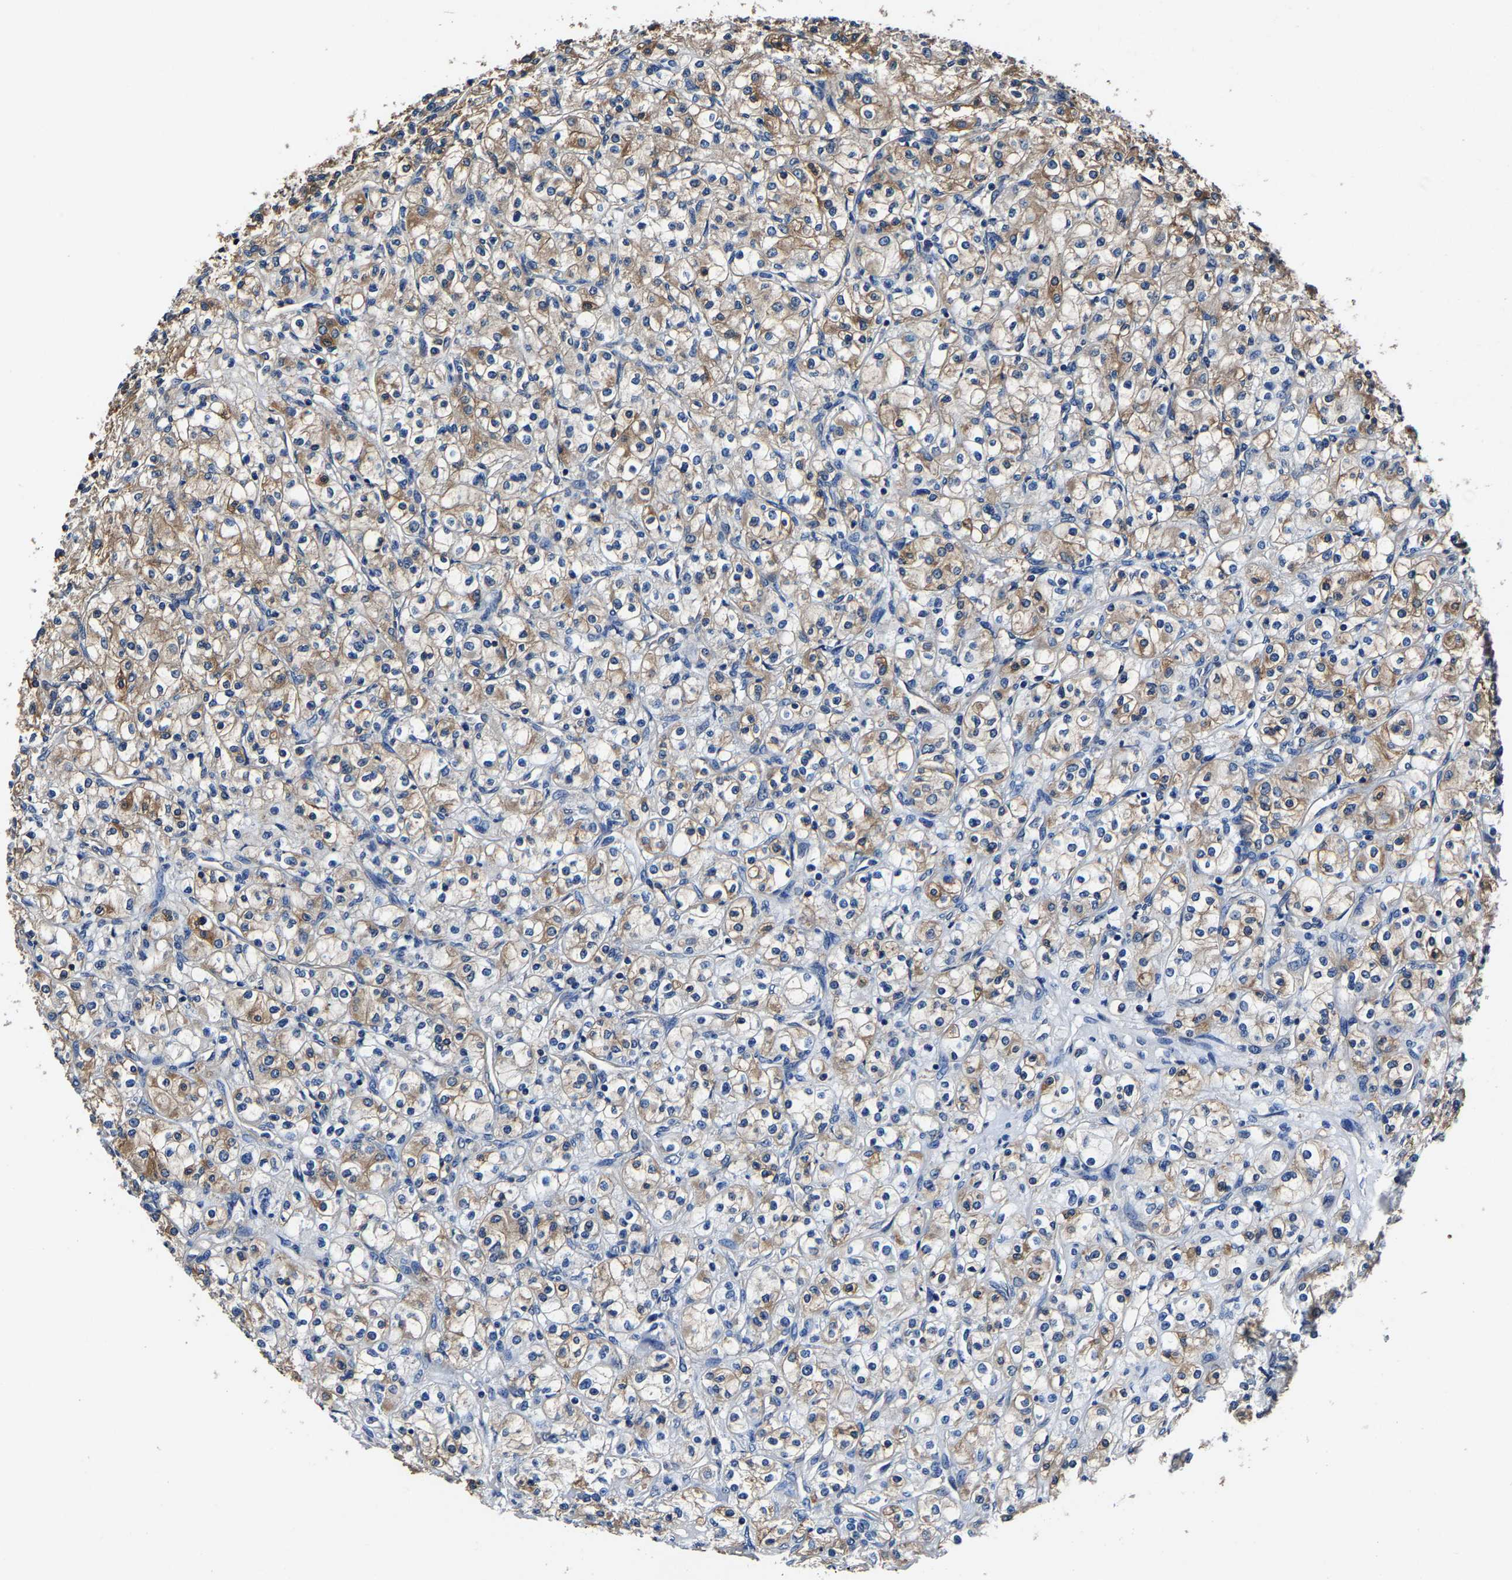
{"staining": {"intensity": "moderate", "quantity": ">75%", "location": "cytoplasmic/membranous"}, "tissue": "renal cancer", "cell_type": "Tumor cells", "image_type": "cancer", "snomed": [{"axis": "morphology", "description": "Adenocarcinoma, NOS"}, {"axis": "topography", "description": "Kidney"}], "caption": "Human renal adenocarcinoma stained for a protein (brown) demonstrates moderate cytoplasmic/membranous positive expression in about >75% of tumor cells.", "gene": "ALDOB", "patient": {"sex": "male", "age": 77}}